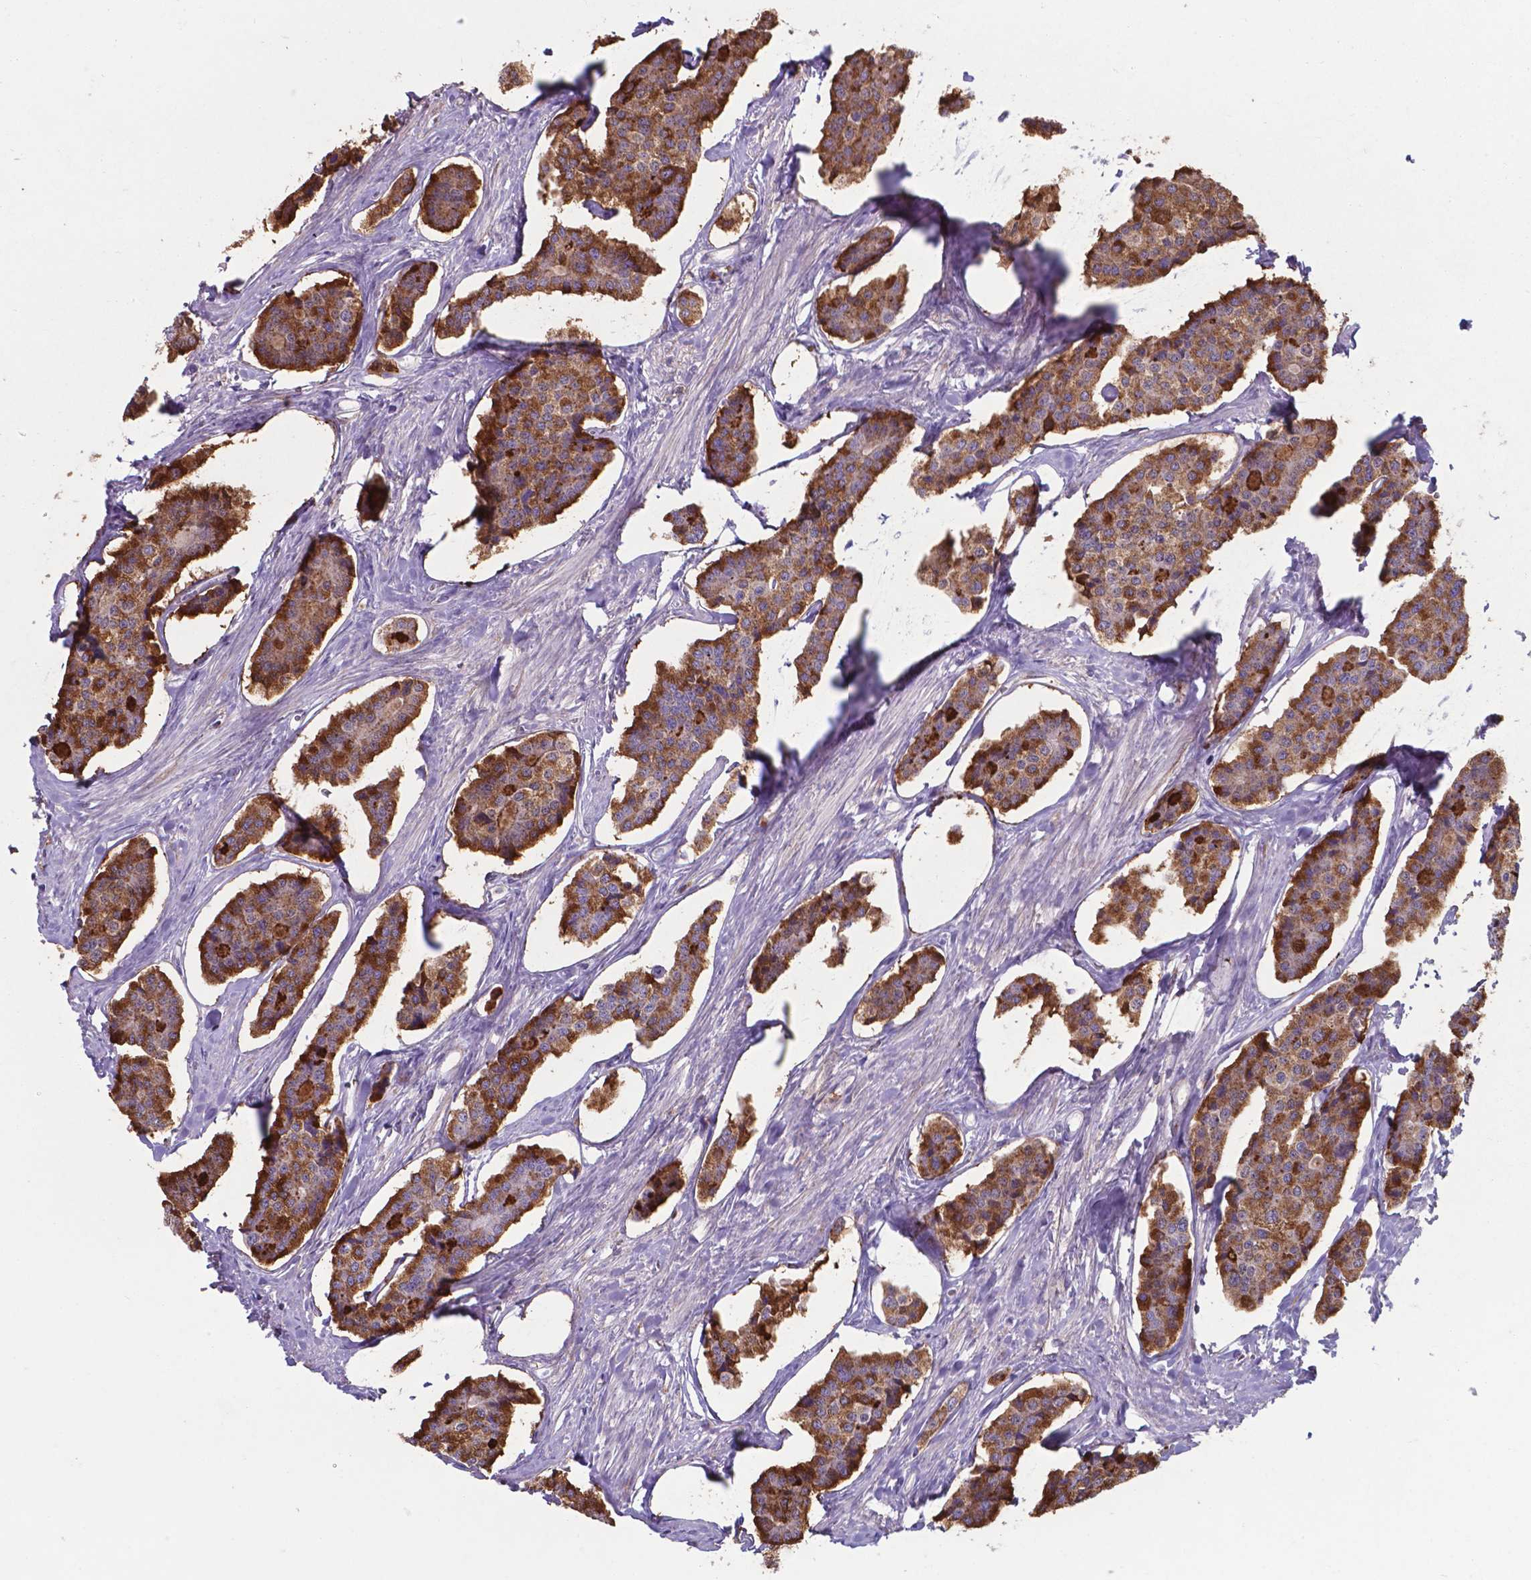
{"staining": {"intensity": "strong", "quantity": ">75%", "location": "cytoplasmic/membranous"}, "tissue": "carcinoid", "cell_type": "Tumor cells", "image_type": "cancer", "snomed": [{"axis": "morphology", "description": "Carcinoid, malignant, NOS"}, {"axis": "topography", "description": "Small intestine"}], "caption": "Strong cytoplasmic/membranous expression for a protein is seen in about >75% of tumor cells of carcinoid using immunohistochemistry.", "gene": "SERPINA1", "patient": {"sex": "female", "age": 65}}